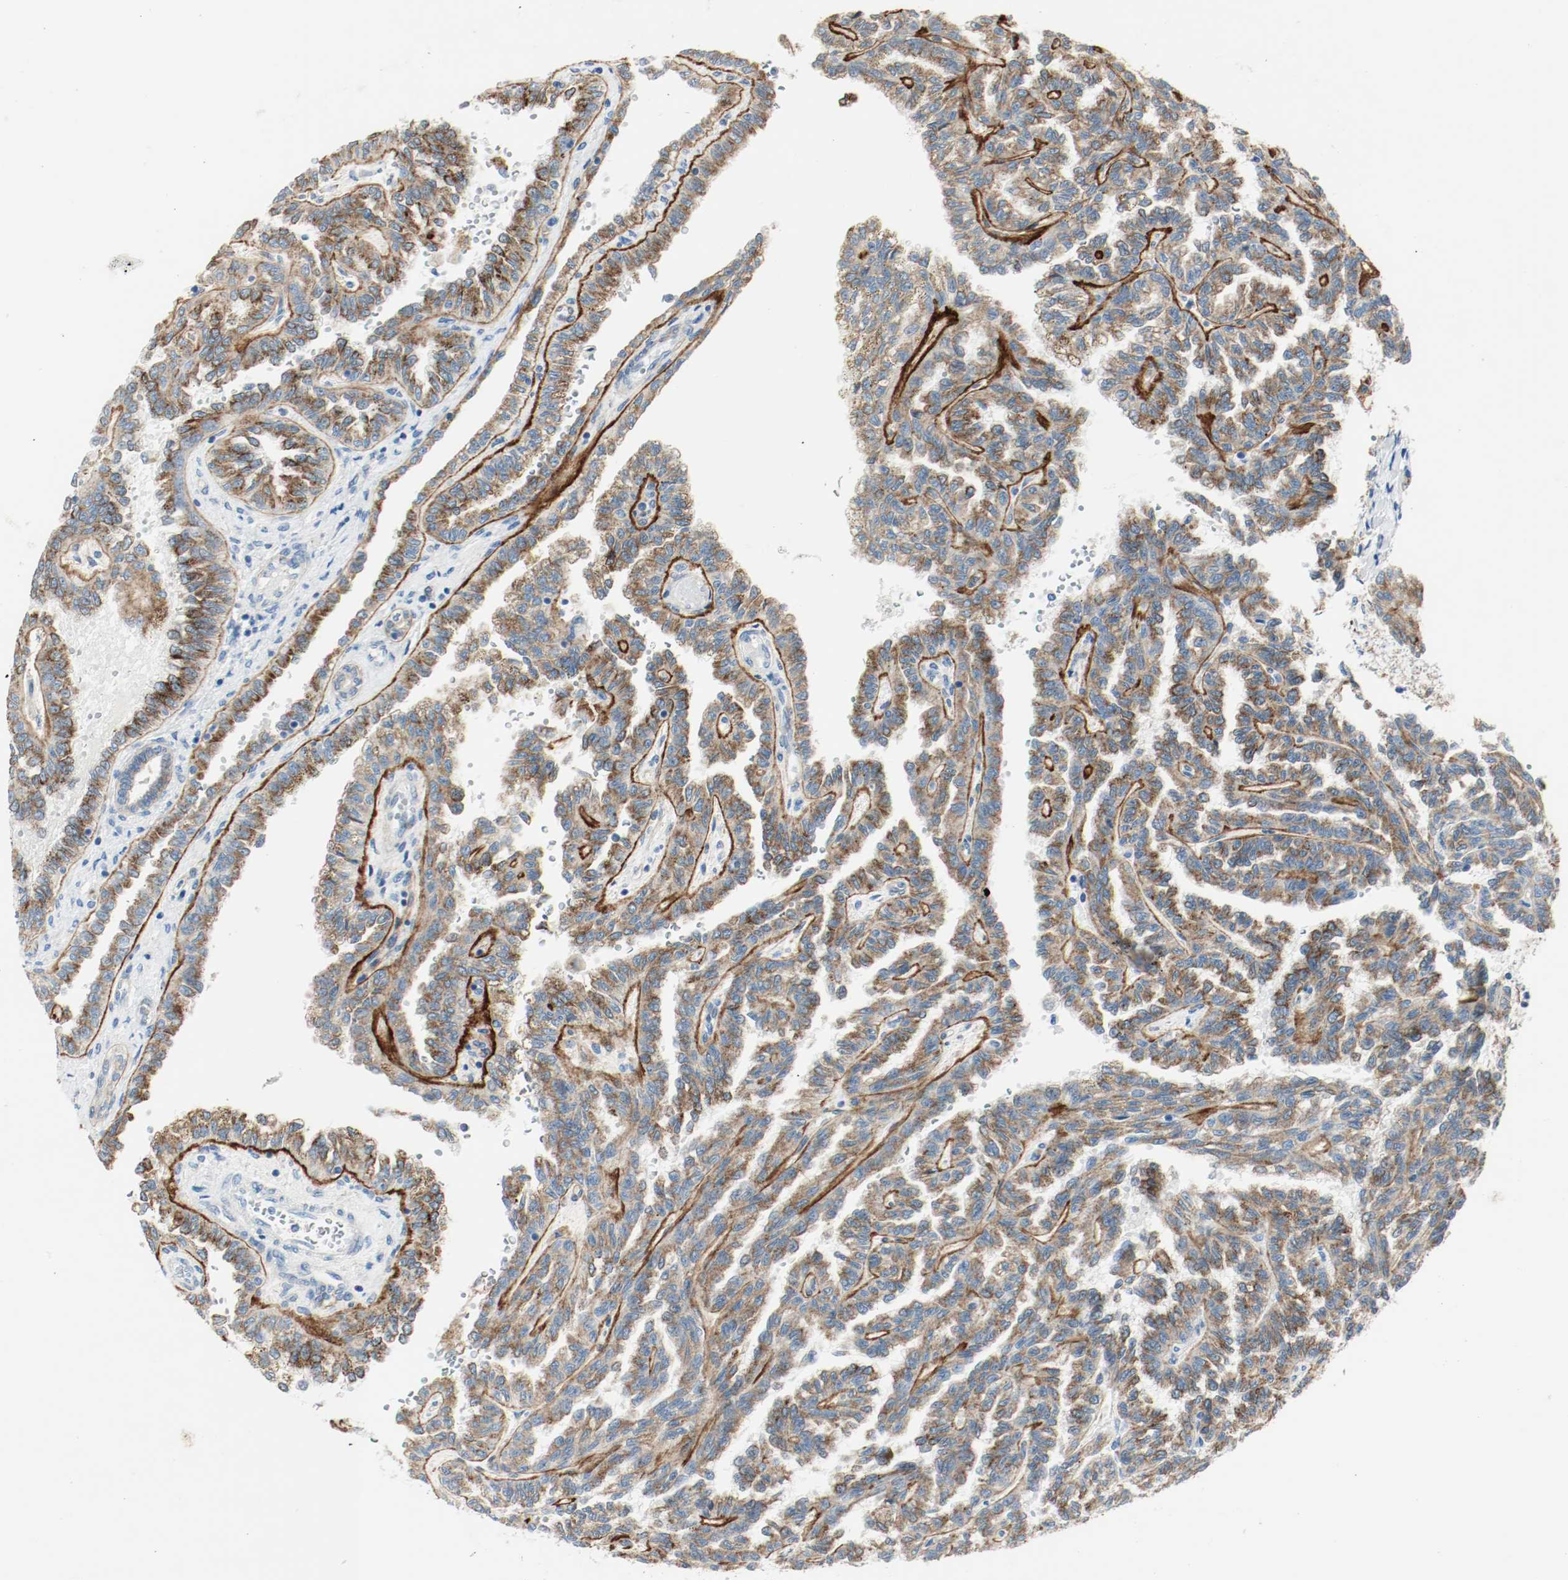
{"staining": {"intensity": "moderate", "quantity": ">75%", "location": "cytoplasmic/membranous"}, "tissue": "renal cancer", "cell_type": "Tumor cells", "image_type": "cancer", "snomed": [{"axis": "morphology", "description": "Inflammation, NOS"}, {"axis": "morphology", "description": "Adenocarcinoma, NOS"}, {"axis": "topography", "description": "Kidney"}], "caption": "This is a micrograph of immunohistochemistry staining of renal cancer, which shows moderate positivity in the cytoplasmic/membranous of tumor cells.", "gene": "LAMB1", "patient": {"sex": "male", "age": 68}}